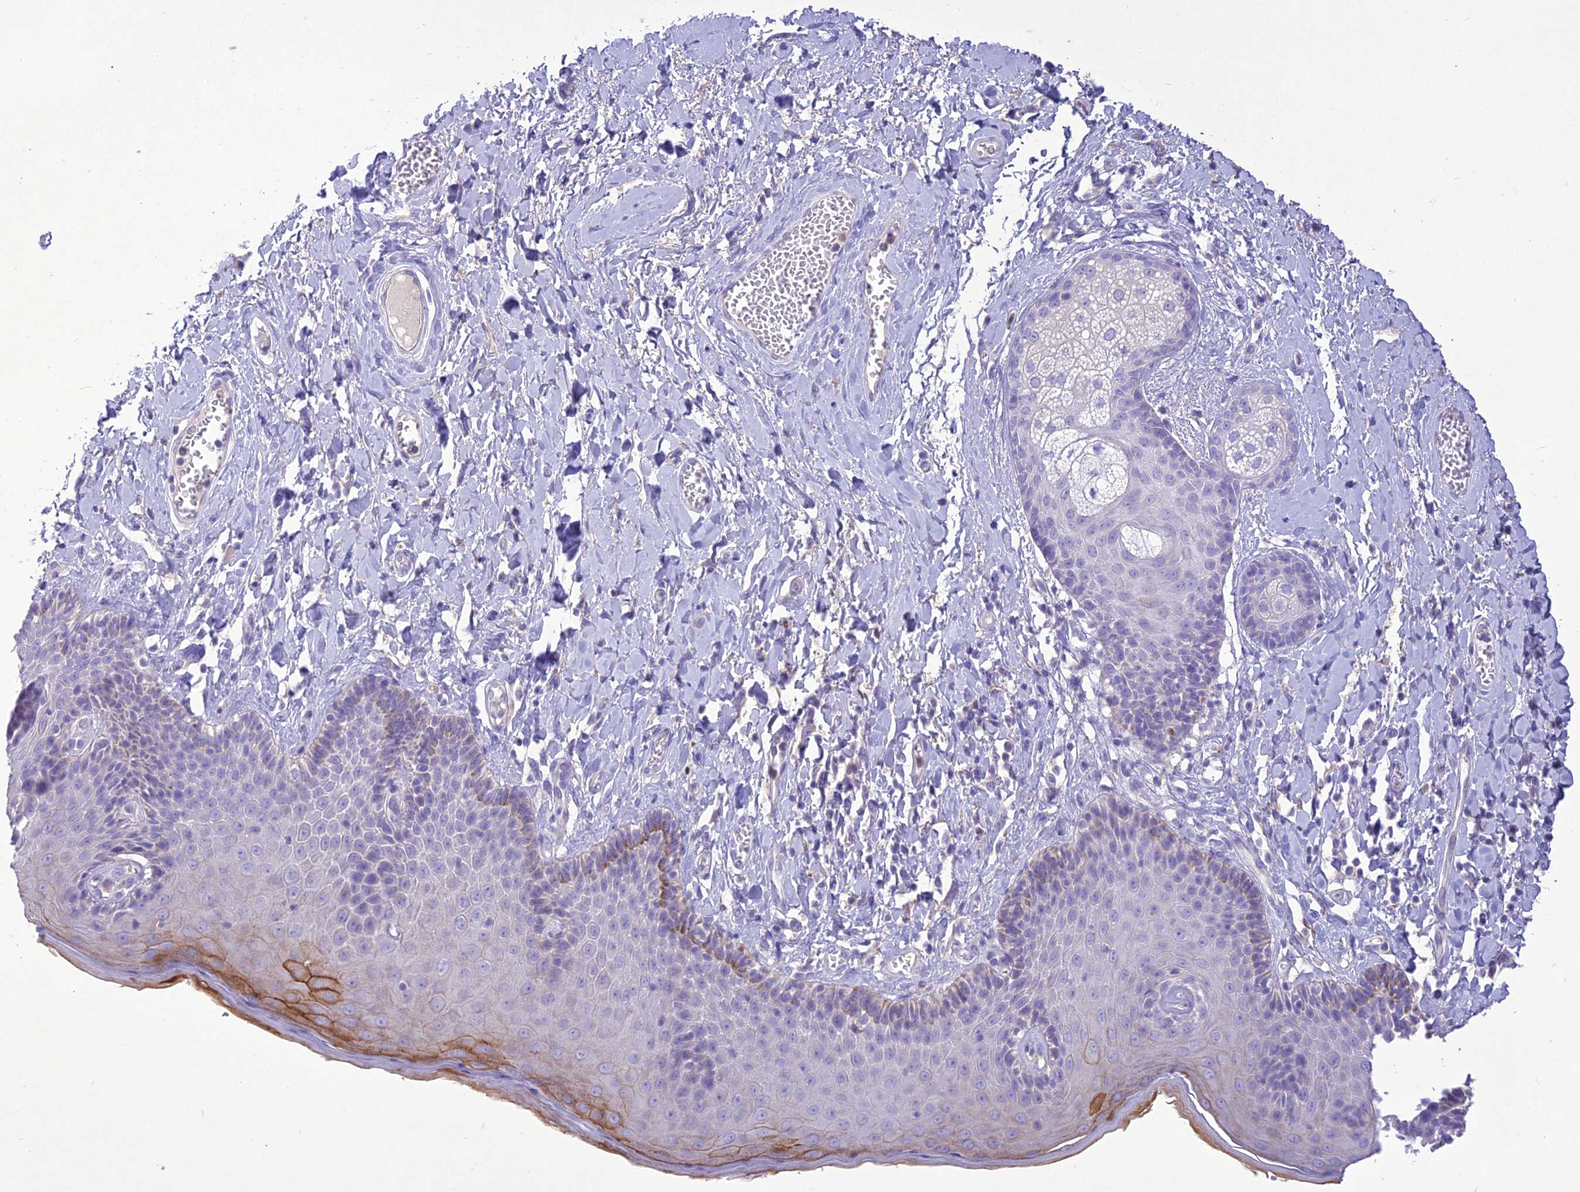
{"staining": {"intensity": "moderate", "quantity": "<25%", "location": "cytoplasmic/membranous"}, "tissue": "skin", "cell_type": "Epidermal cells", "image_type": "normal", "snomed": [{"axis": "morphology", "description": "Normal tissue, NOS"}, {"axis": "topography", "description": "Anal"}], "caption": "Moderate cytoplasmic/membranous expression is appreciated in approximately <25% of epidermal cells in normal skin. The staining is performed using DAB brown chromogen to label protein expression. The nuclei are counter-stained blue using hematoxylin.", "gene": "SLC13A5", "patient": {"sex": "male", "age": 69}}